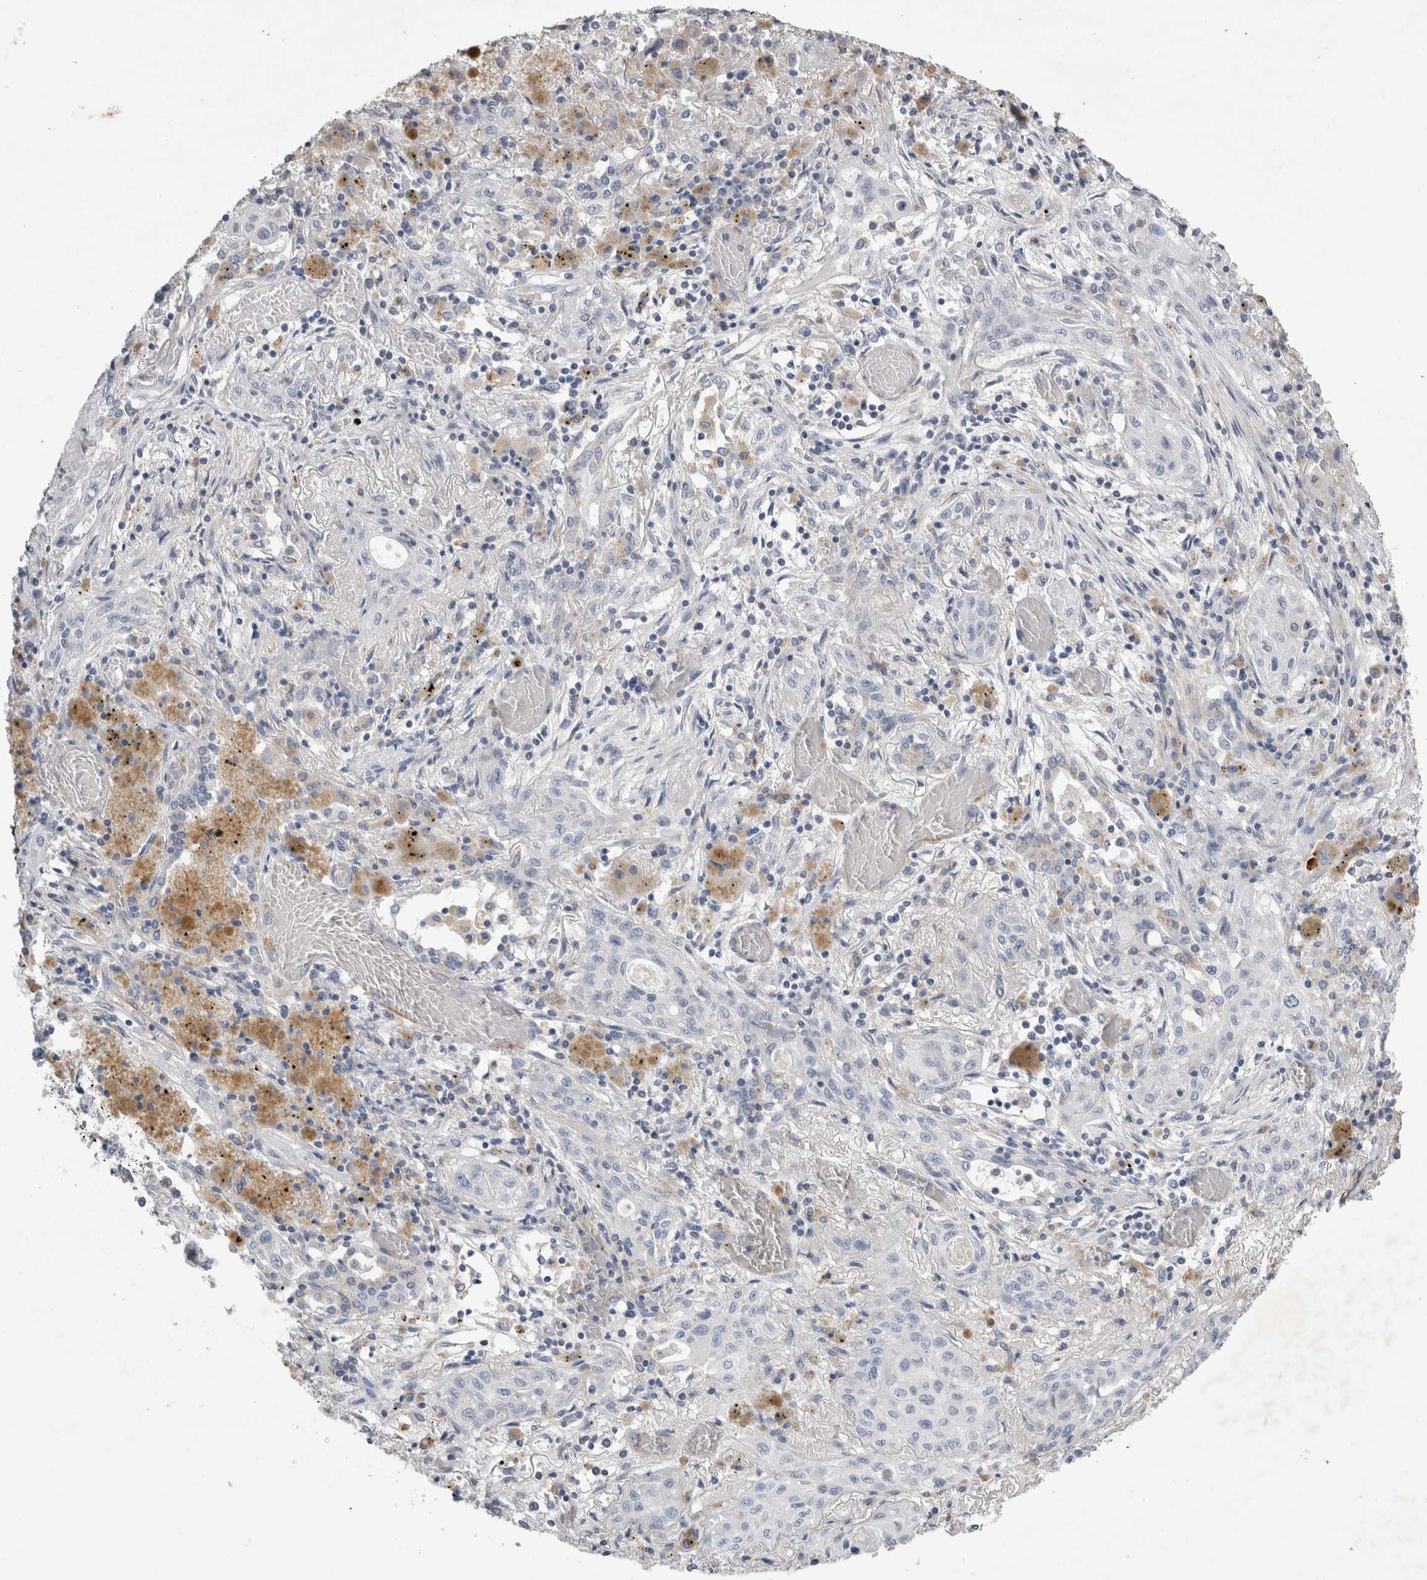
{"staining": {"intensity": "negative", "quantity": "none", "location": "none"}, "tissue": "lung cancer", "cell_type": "Tumor cells", "image_type": "cancer", "snomed": [{"axis": "morphology", "description": "Squamous cell carcinoma, NOS"}, {"axis": "topography", "description": "Lung"}], "caption": "Immunohistochemistry (IHC) micrograph of lung squamous cell carcinoma stained for a protein (brown), which exhibits no expression in tumor cells.", "gene": "STRADB", "patient": {"sex": "female", "age": 47}}